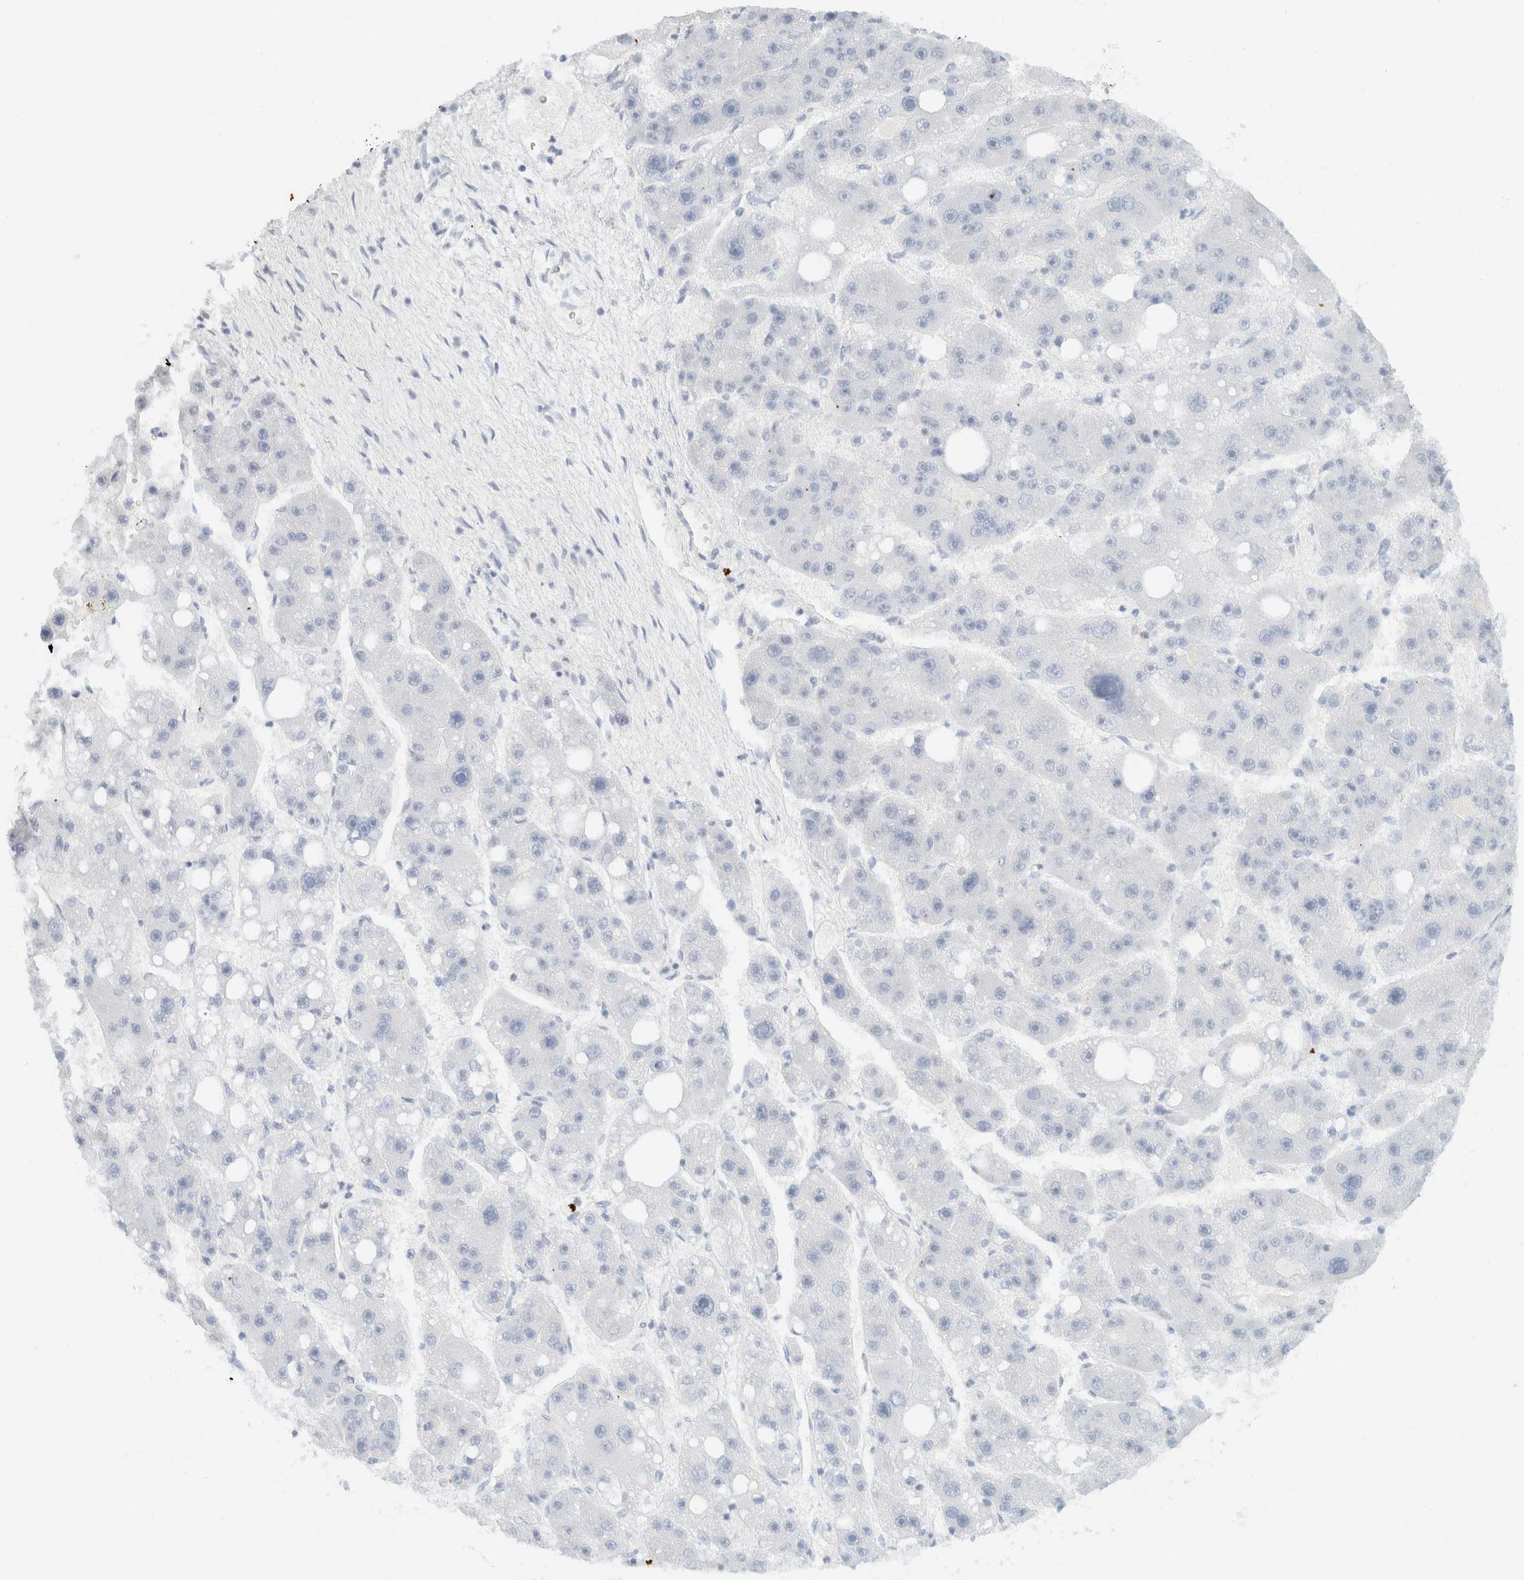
{"staining": {"intensity": "negative", "quantity": "none", "location": "none"}, "tissue": "liver cancer", "cell_type": "Tumor cells", "image_type": "cancer", "snomed": [{"axis": "morphology", "description": "Carcinoma, Hepatocellular, NOS"}, {"axis": "topography", "description": "Liver"}], "caption": "Tumor cells show no significant staining in hepatocellular carcinoma (liver).", "gene": "SH3GLB2", "patient": {"sex": "female", "age": 61}}